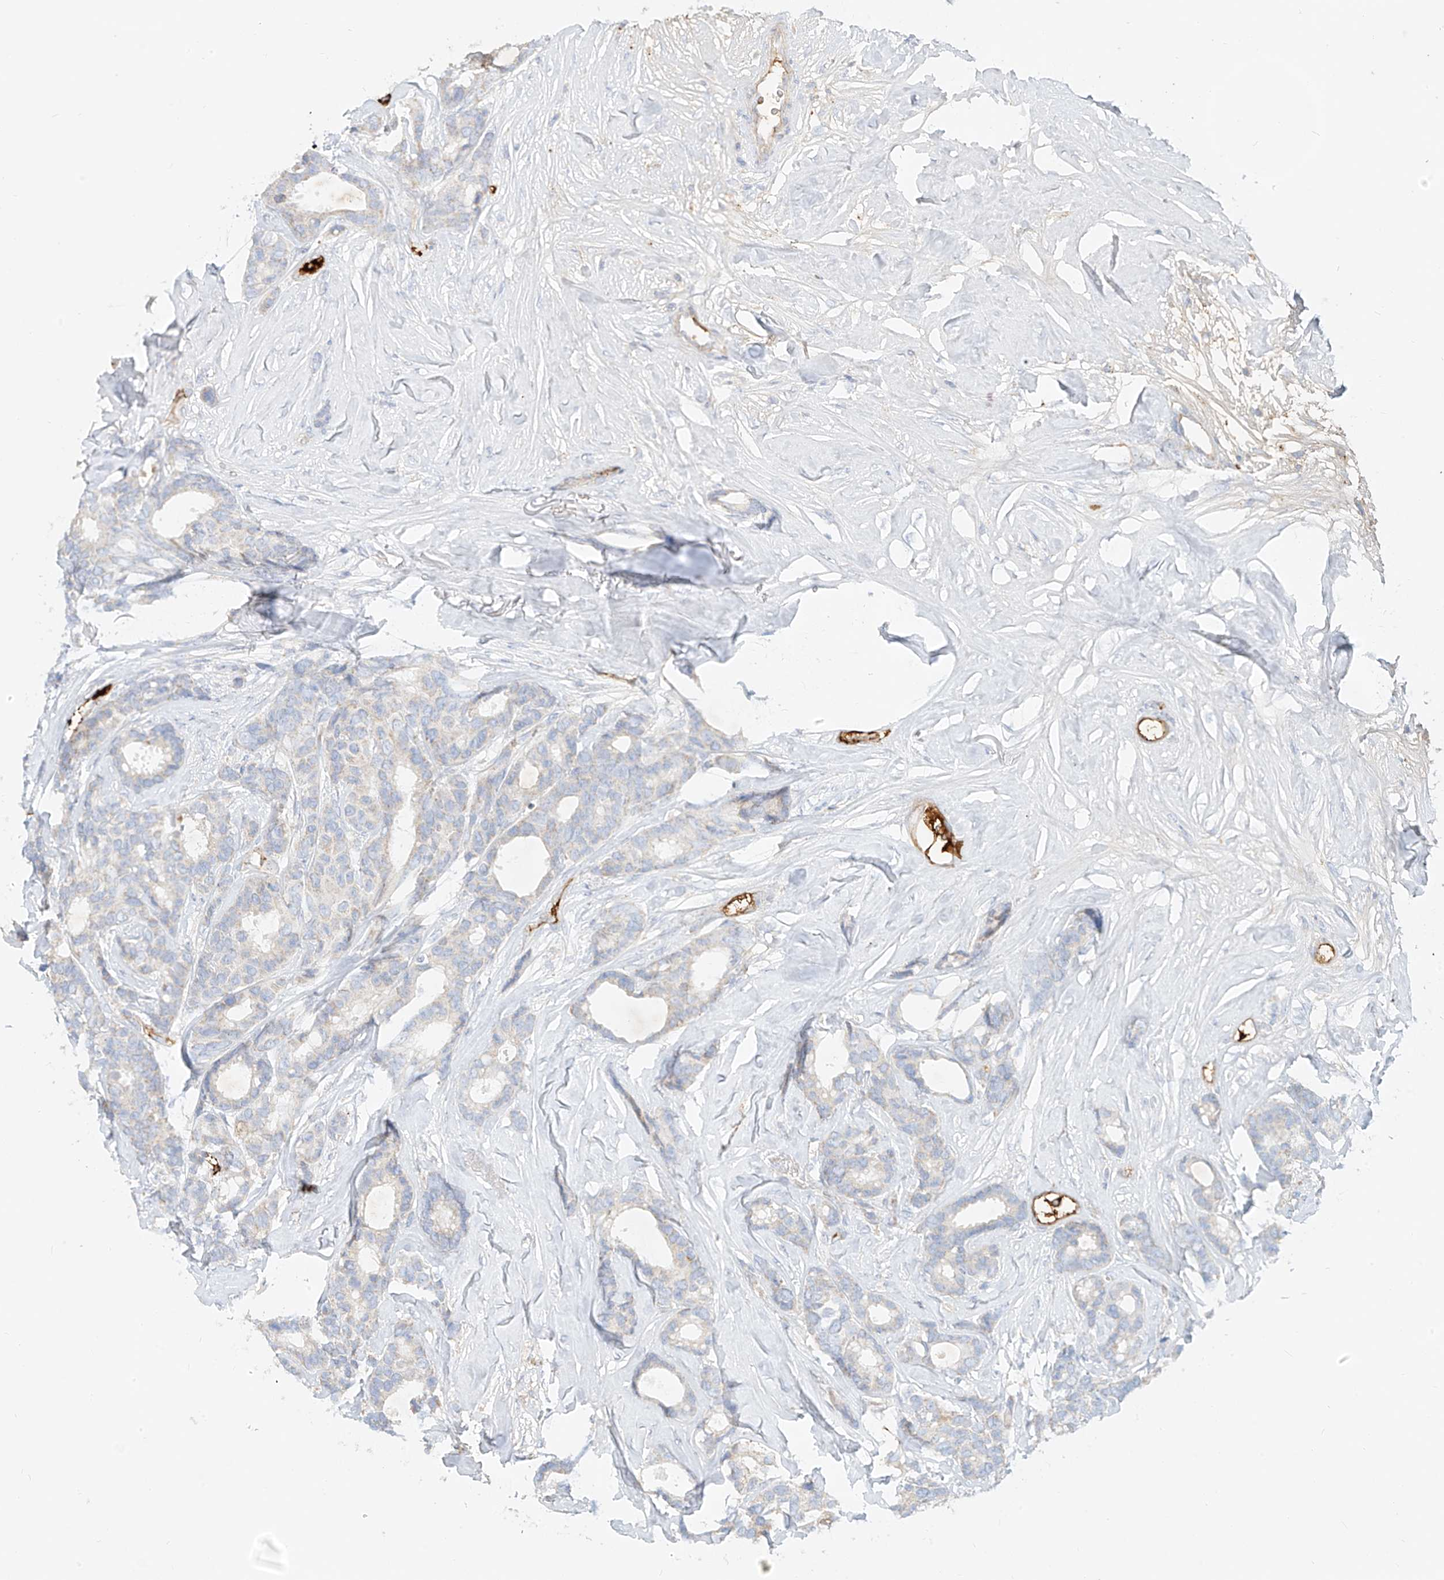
{"staining": {"intensity": "negative", "quantity": "none", "location": "none"}, "tissue": "breast cancer", "cell_type": "Tumor cells", "image_type": "cancer", "snomed": [{"axis": "morphology", "description": "Duct carcinoma"}, {"axis": "topography", "description": "Breast"}], "caption": "High magnification brightfield microscopy of breast intraductal carcinoma stained with DAB (brown) and counterstained with hematoxylin (blue): tumor cells show no significant staining.", "gene": "OCSTAMP", "patient": {"sex": "female", "age": 87}}